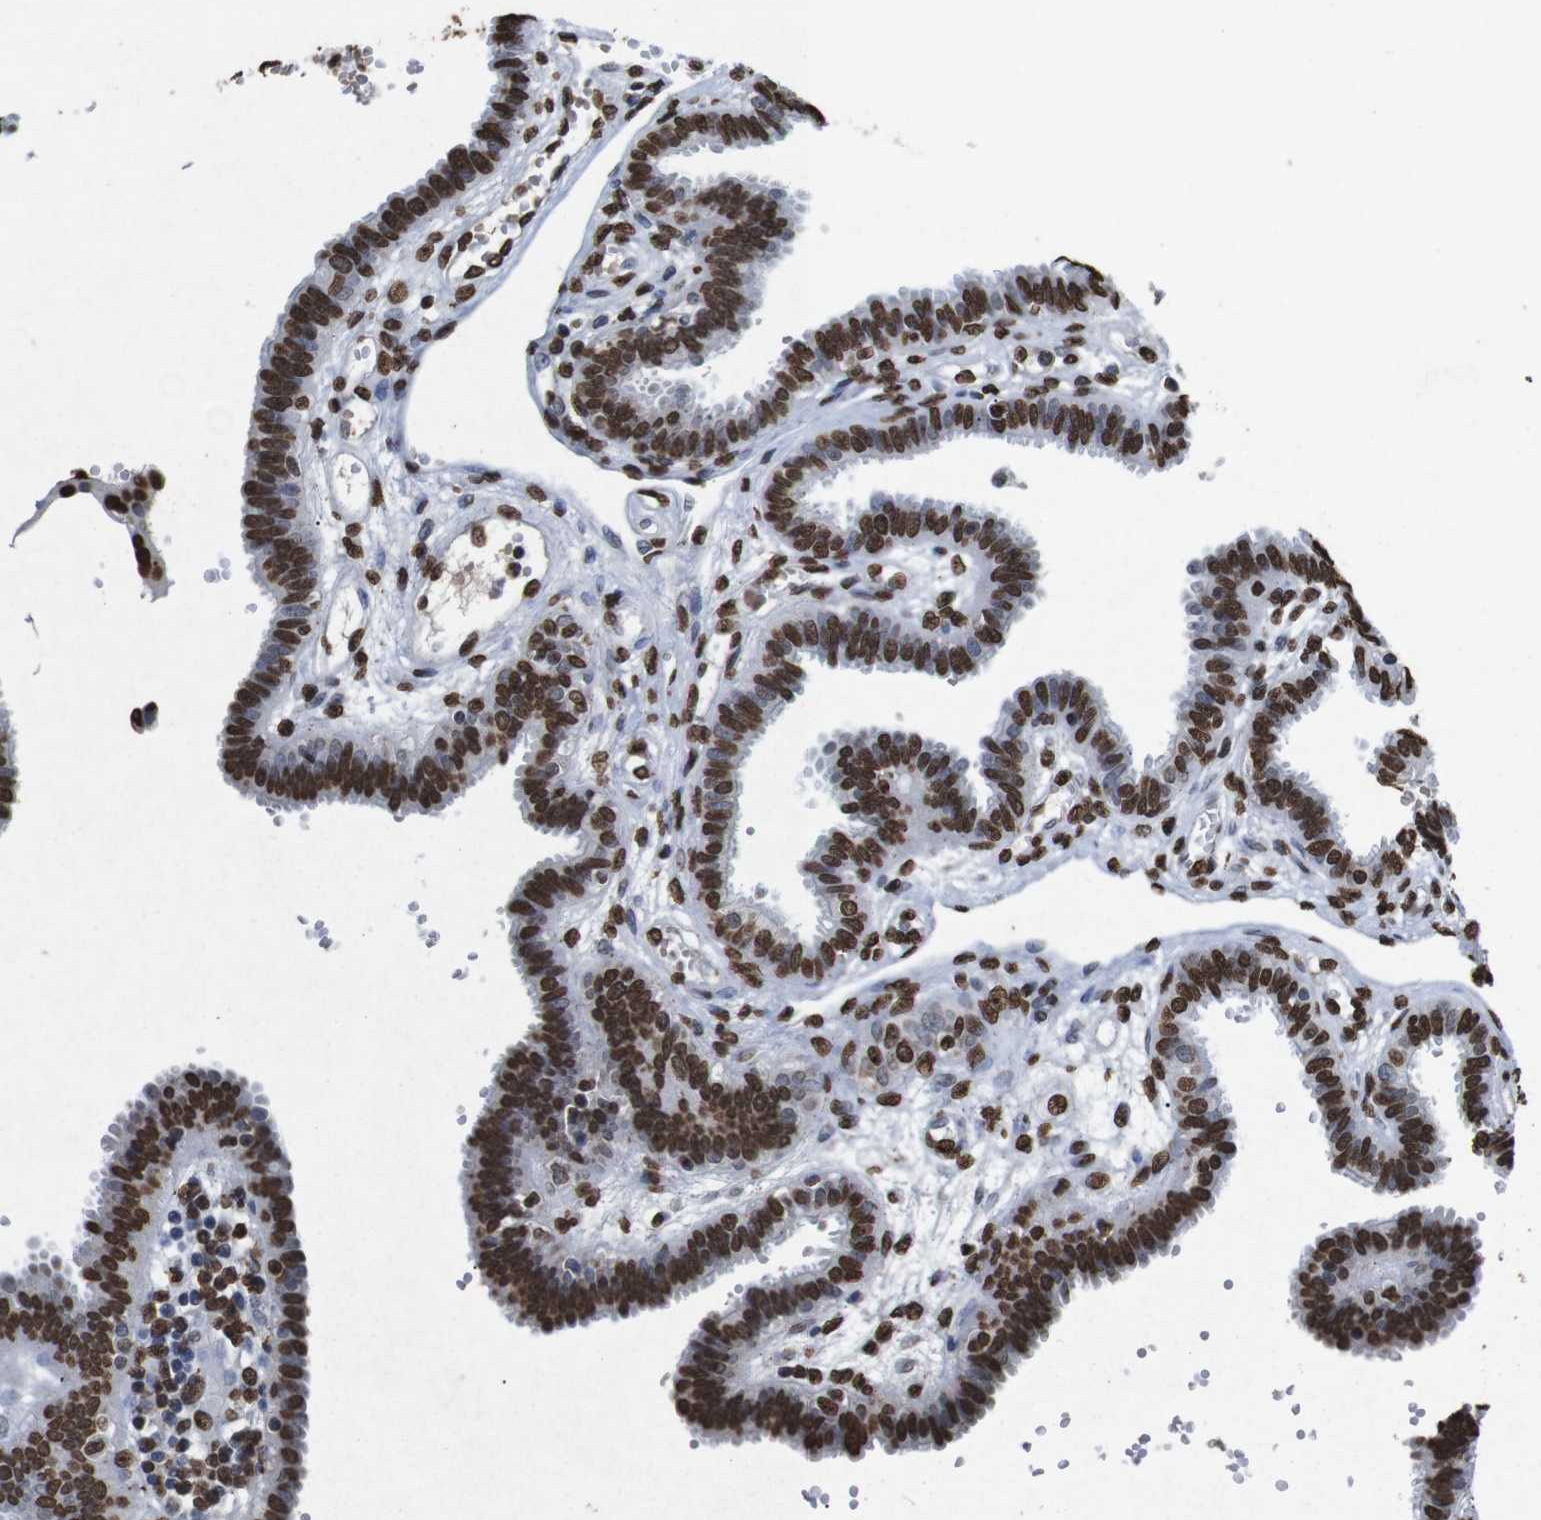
{"staining": {"intensity": "strong", "quantity": ">75%", "location": "nuclear"}, "tissue": "fallopian tube", "cell_type": "Glandular cells", "image_type": "normal", "snomed": [{"axis": "morphology", "description": "Normal tissue, NOS"}, {"axis": "topography", "description": "Fallopian tube"}], "caption": "Immunohistochemistry photomicrograph of benign fallopian tube: human fallopian tube stained using immunohistochemistry (IHC) exhibits high levels of strong protein expression localized specifically in the nuclear of glandular cells, appearing as a nuclear brown color.", "gene": "MDM2", "patient": {"sex": "female", "age": 32}}